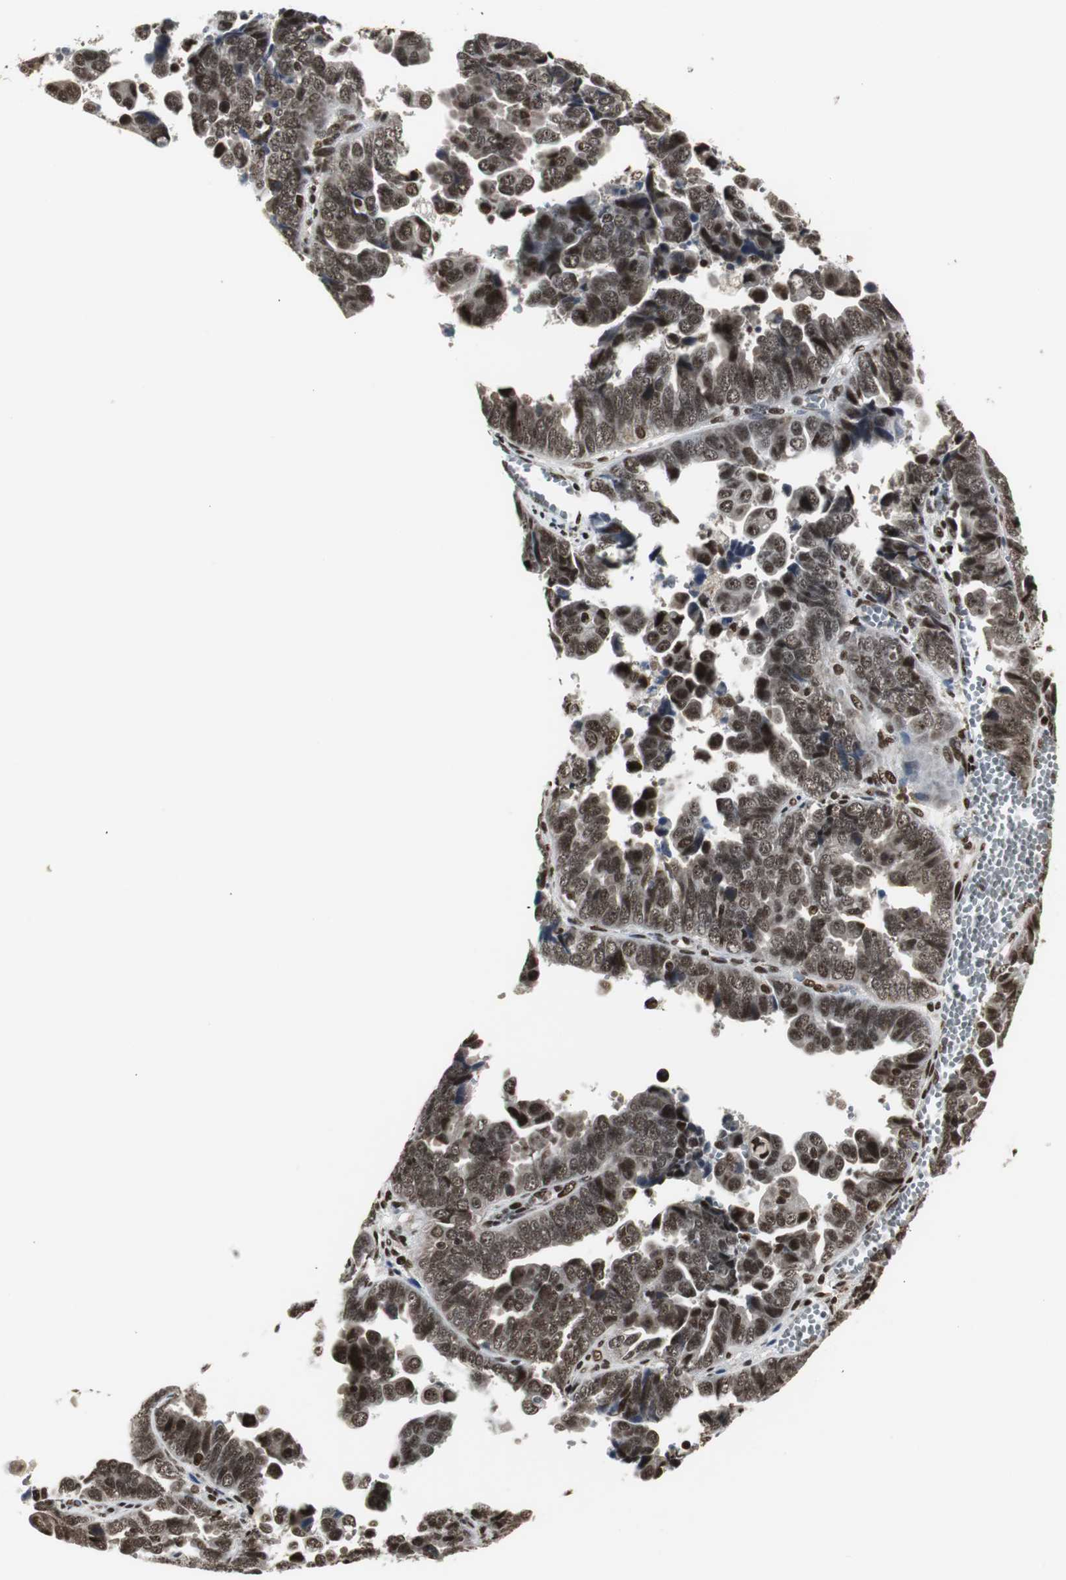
{"staining": {"intensity": "strong", "quantity": ">75%", "location": "cytoplasmic/membranous,nuclear"}, "tissue": "endometrial cancer", "cell_type": "Tumor cells", "image_type": "cancer", "snomed": [{"axis": "morphology", "description": "Adenocarcinoma, NOS"}, {"axis": "topography", "description": "Endometrium"}], "caption": "Immunohistochemical staining of adenocarcinoma (endometrial) displays high levels of strong cytoplasmic/membranous and nuclear expression in approximately >75% of tumor cells.", "gene": "PARN", "patient": {"sex": "female", "age": 75}}